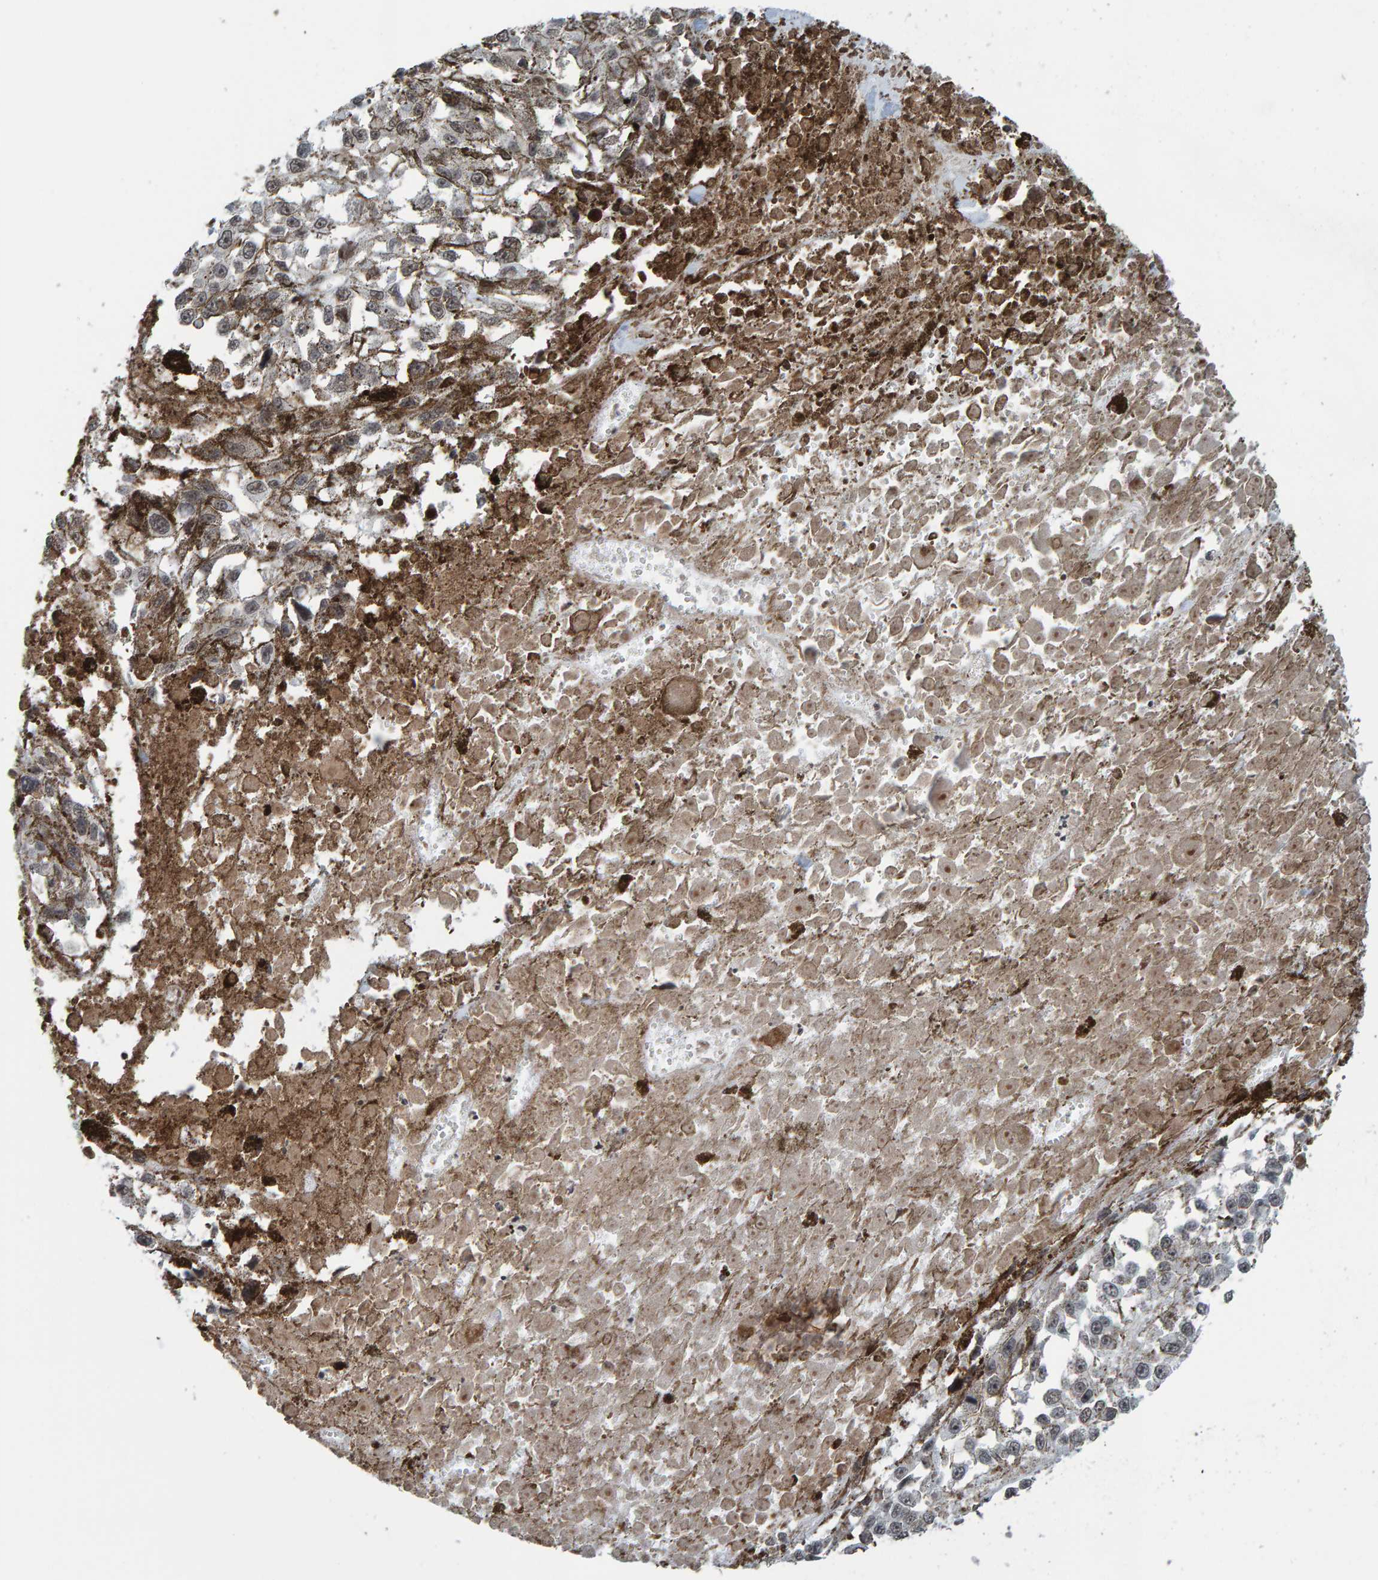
{"staining": {"intensity": "negative", "quantity": "none", "location": "none"}, "tissue": "melanoma", "cell_type": "Tumor cells", "image_type": "cancer", "snomed": [{"axis": "morphology", "description": "Malignant melanoma, Metastatic site"}, {"axis": "topography", "description": "Lymph node"}], "caption": "Immunohistochemistry of human melanoma exhibits no positivity in tumor cells.", "gene": "ZNF366", "patient": {"sex": "male", "age": 59}}